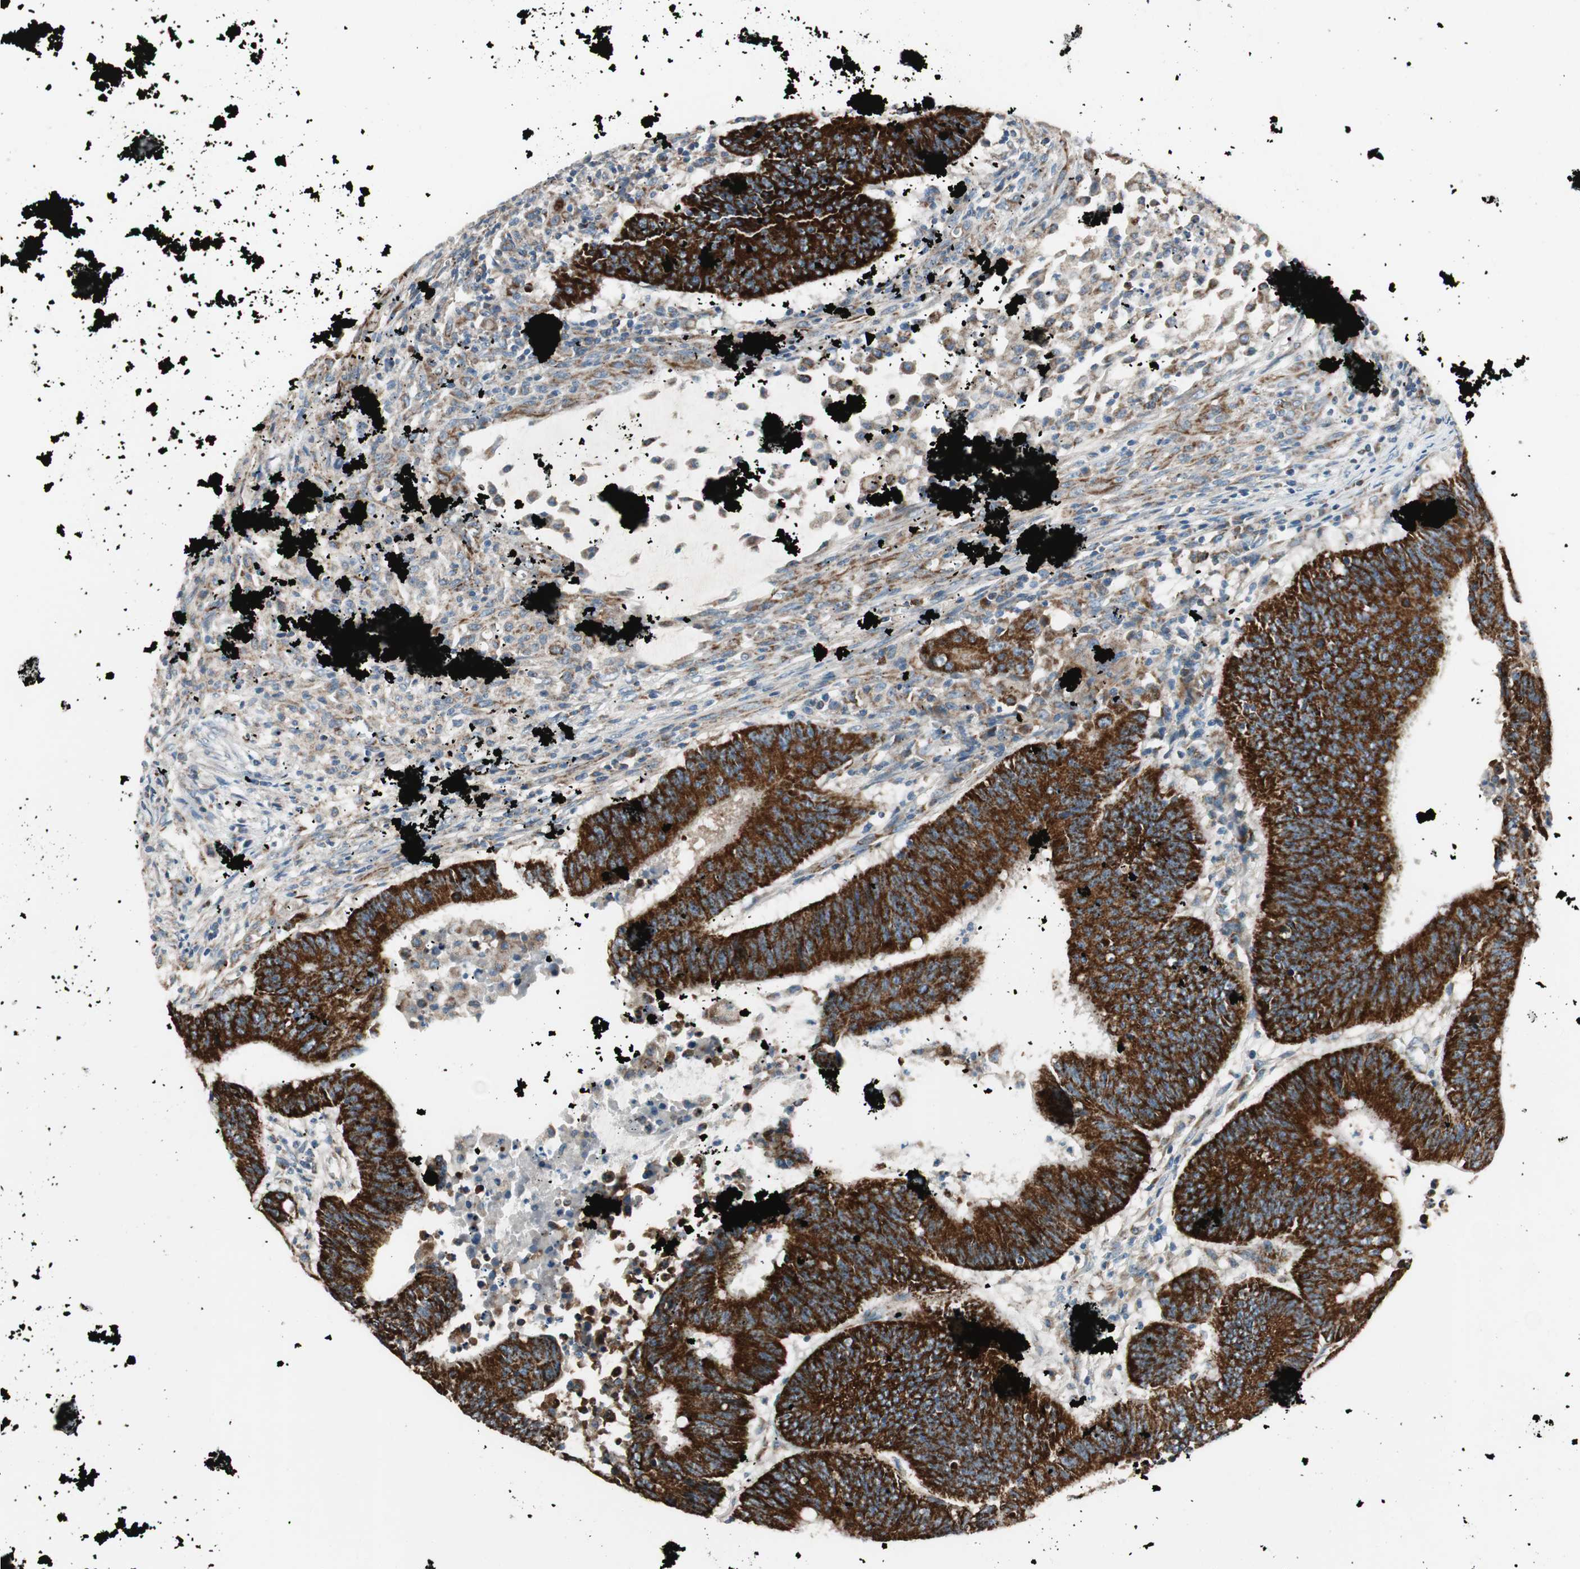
{"staining": {"intensity": "strong", "quantity": ">75%", "location": "cytoplasmic/membranous"}, "tissue": "colorectal cancer", "cell_type": "Tumor cells", "image_type": "cancer", "snomed": [{"axis": "morphology", "description": "Adenocarcinoma, NOS"}, {"axis": "topography", "description": "Colon"}], "caption": "Immunohistochemical staining of colorectal cancer (adenocarcinoma) reveals strong cytoplasmic/membranous protein positivity in about >75% of tumor cells.", "gene": "AKAP1", "patient": {"sex": "male", "age": 45}}